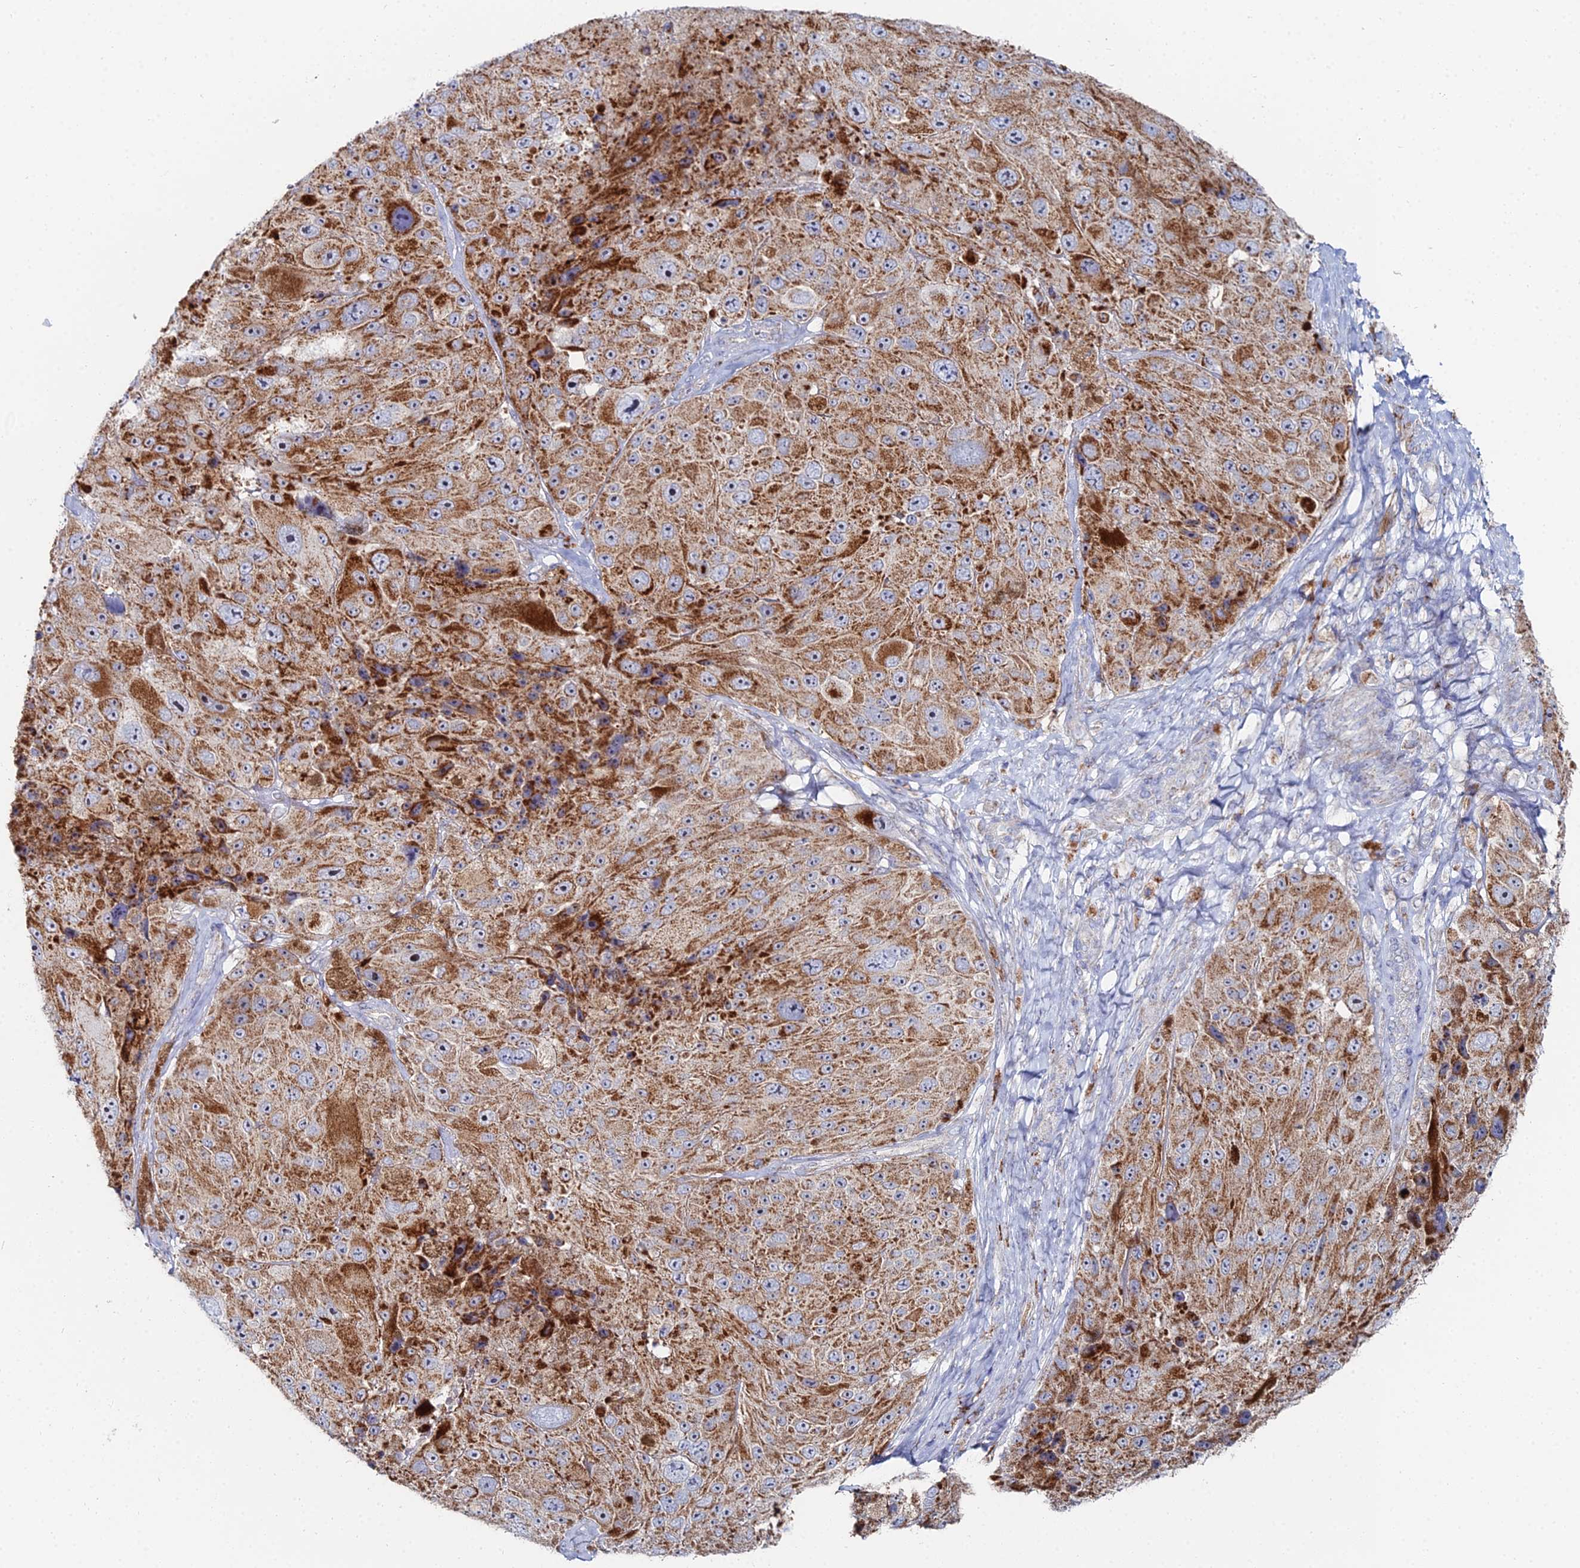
{"staining": {"intensity": "strong", "quantity": ">75%", "location": "cytoplasmic/membranous"}, "tissue": "melanoma", "cell_type": "Tumor cells", "image_type": "cancer", "snomed": [{"axis": "morphology", "description": "Malignant melanoma, Metastatic site"}, {"axis": "topography", "description": "Lymph node"}], "caption": "Protein analysis of melanoma tissue displays strong cytoplasmic/membranous staining in approximately >75% of tumor cells.", "gene": "MPC1", "patient": {"sex": "male", "age": 62}}